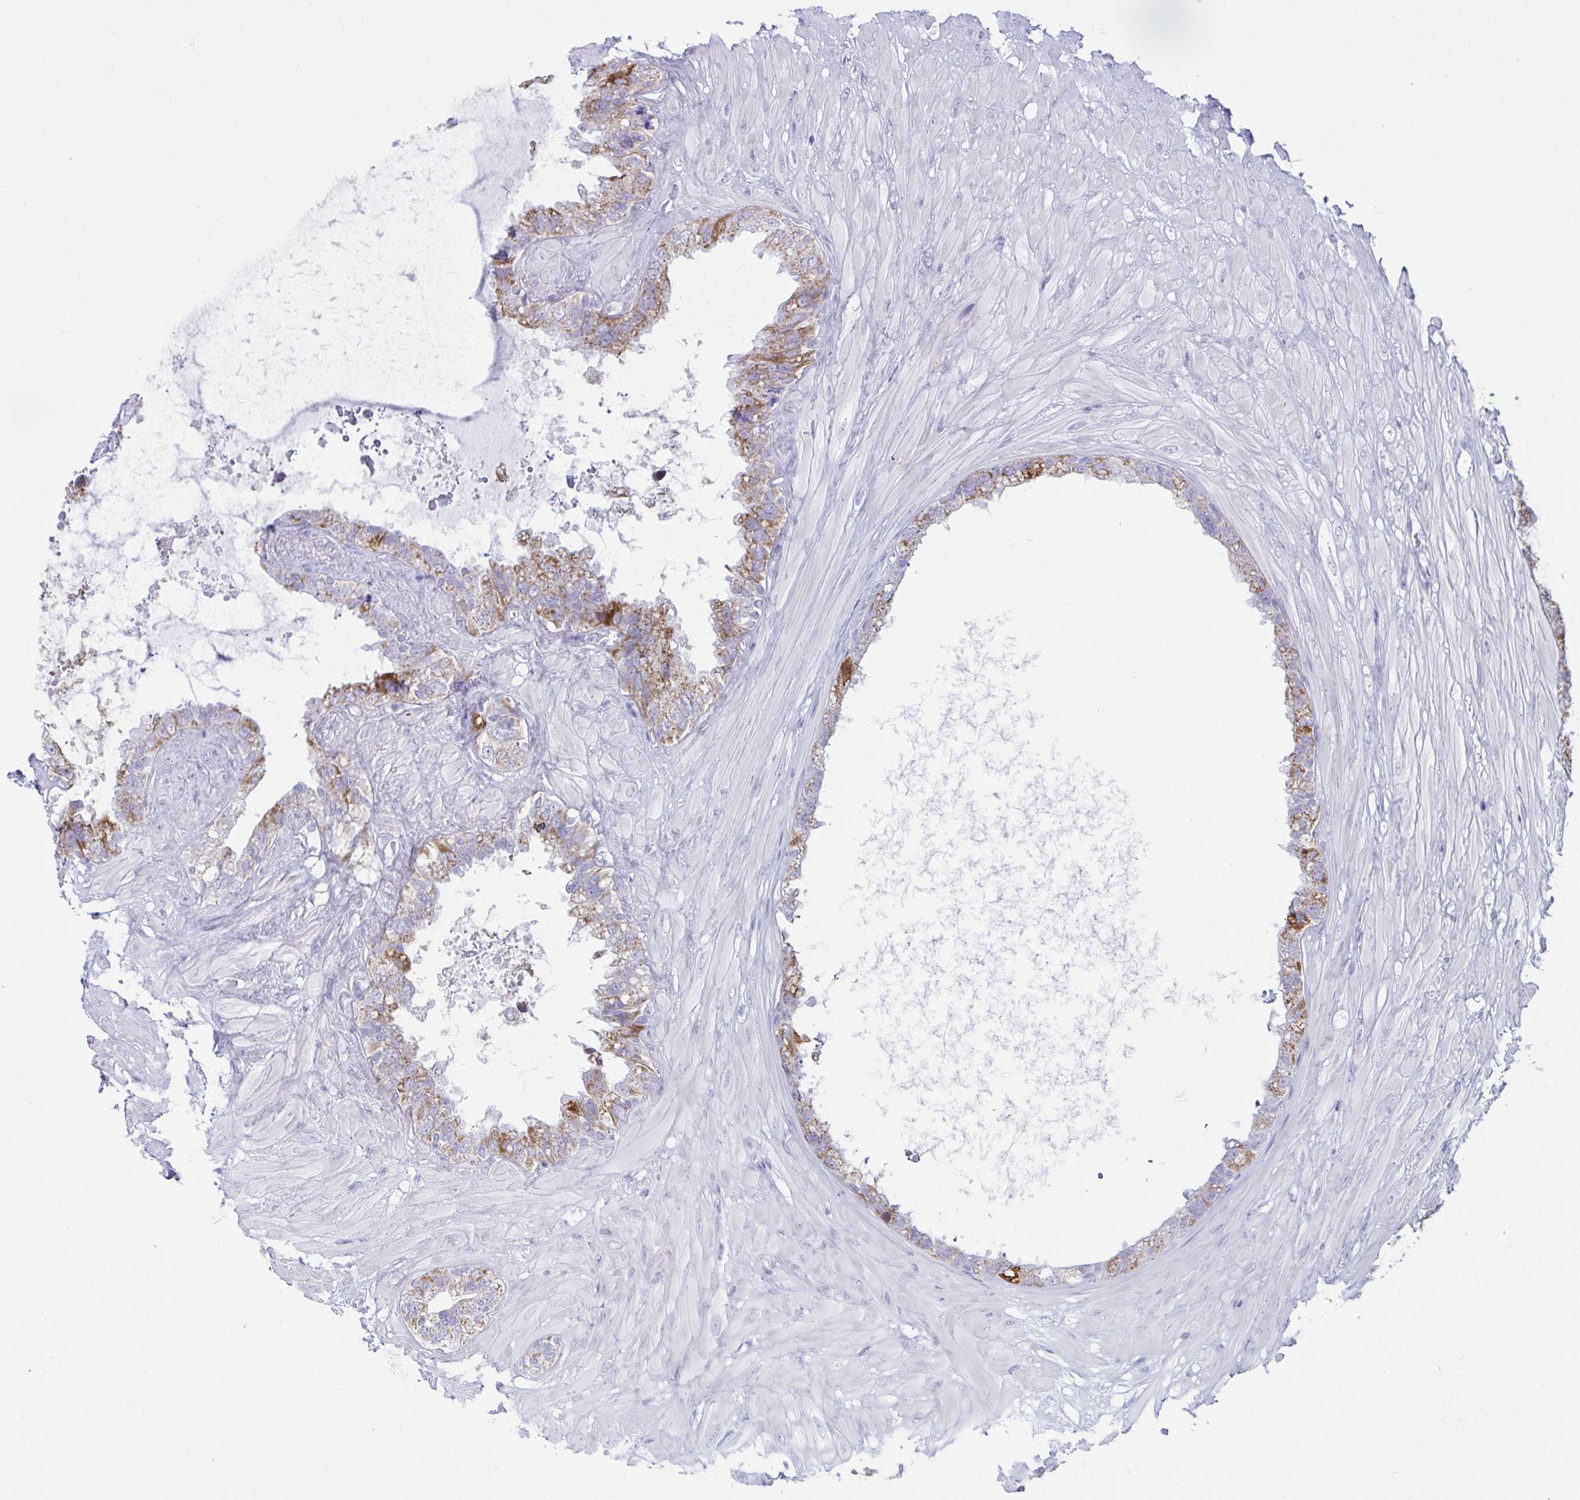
{"staining": {"intensity": "moderate", "quantity": ">75%", "location": "cytoplasmic/membranous"}, "tissue": "seminal vesicle", "cell_type": "Glandular cells", "image_type": "normal", "snomed": [{"axis": "morphology", "description": "Normal tissue, NOS"}, {"axis": "topography", "description": "Seminal veicle"}, {"axis": "topography", "description": "Peripheral nerve tissue"}], "caption": "Immunohistochemical staining of benign human seminal vesicle shows moderate cytoplasmic/membranous protein expression in about >75% of glandular cells. (DAB (3,3'-diaminobenzidine) IHC, brown staining for protein, blue staining for nuclei).", "gene": "BBS1", "patient": {"sex": "male", "age": 76}}